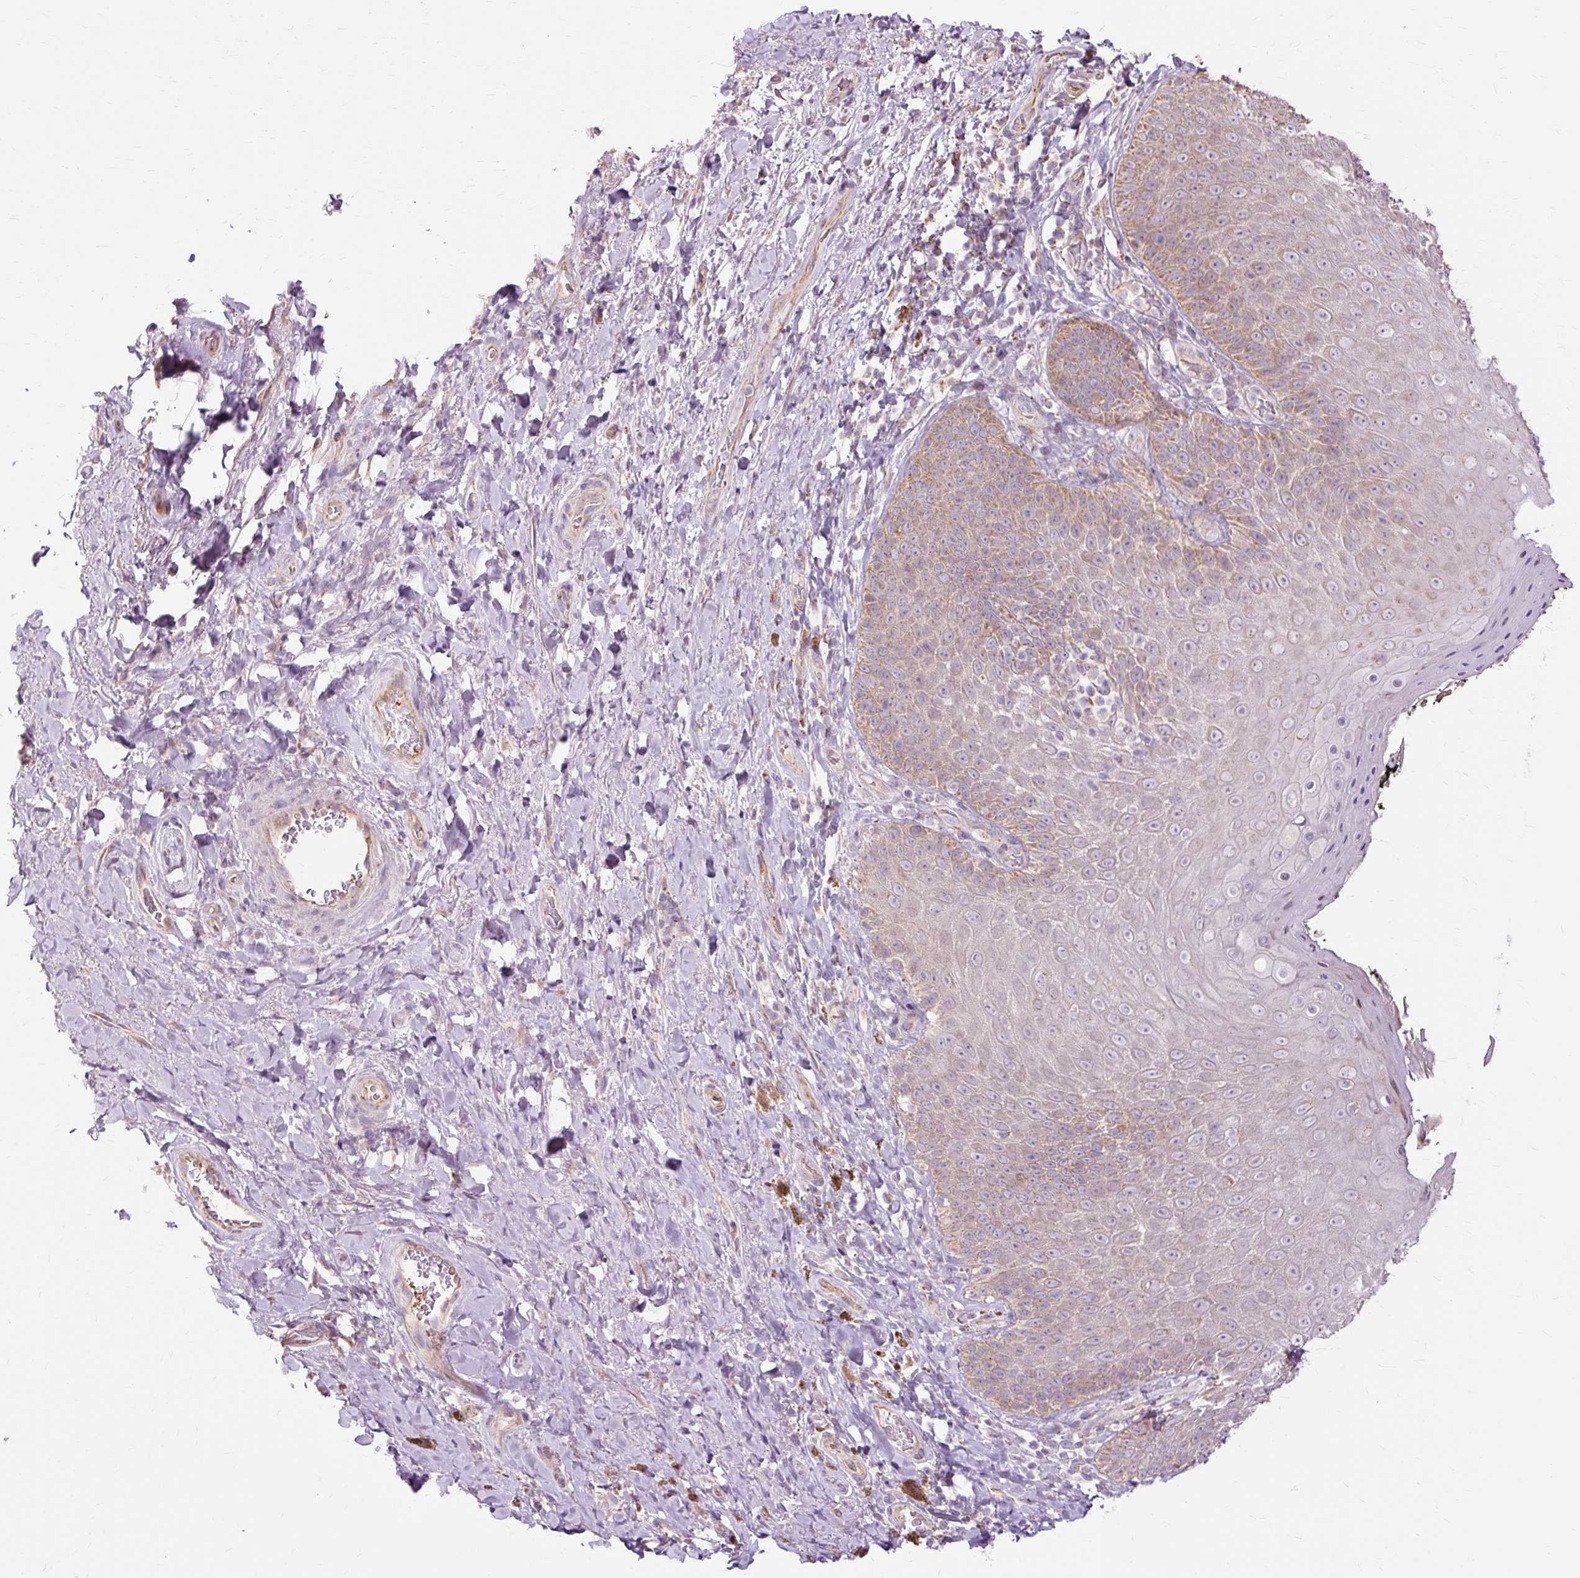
{"staining": {"intensity": "moderate", "quantity": "25%-75%", "location": "cytoplasmic/membranous"}, "tissue": "skin", "cell_type": "Epidermal cells", "image_type": "normal", "snomed": [{"axis": "morphology", "description": "Normal tissue, NOS"}, {"axis": "topography", "description": "Anal"}, {"axis": "topography", "description": "Peripheral nerve tissue"}], "caption": "DAB immunohistochemical staining of unremarkable human skin shows moderate cytoplasmic/membranous protein staining in about 25%-75% of epidermal cells.", "gene": "PDZD2", "patient": {"sex": "male", "age": 53}}